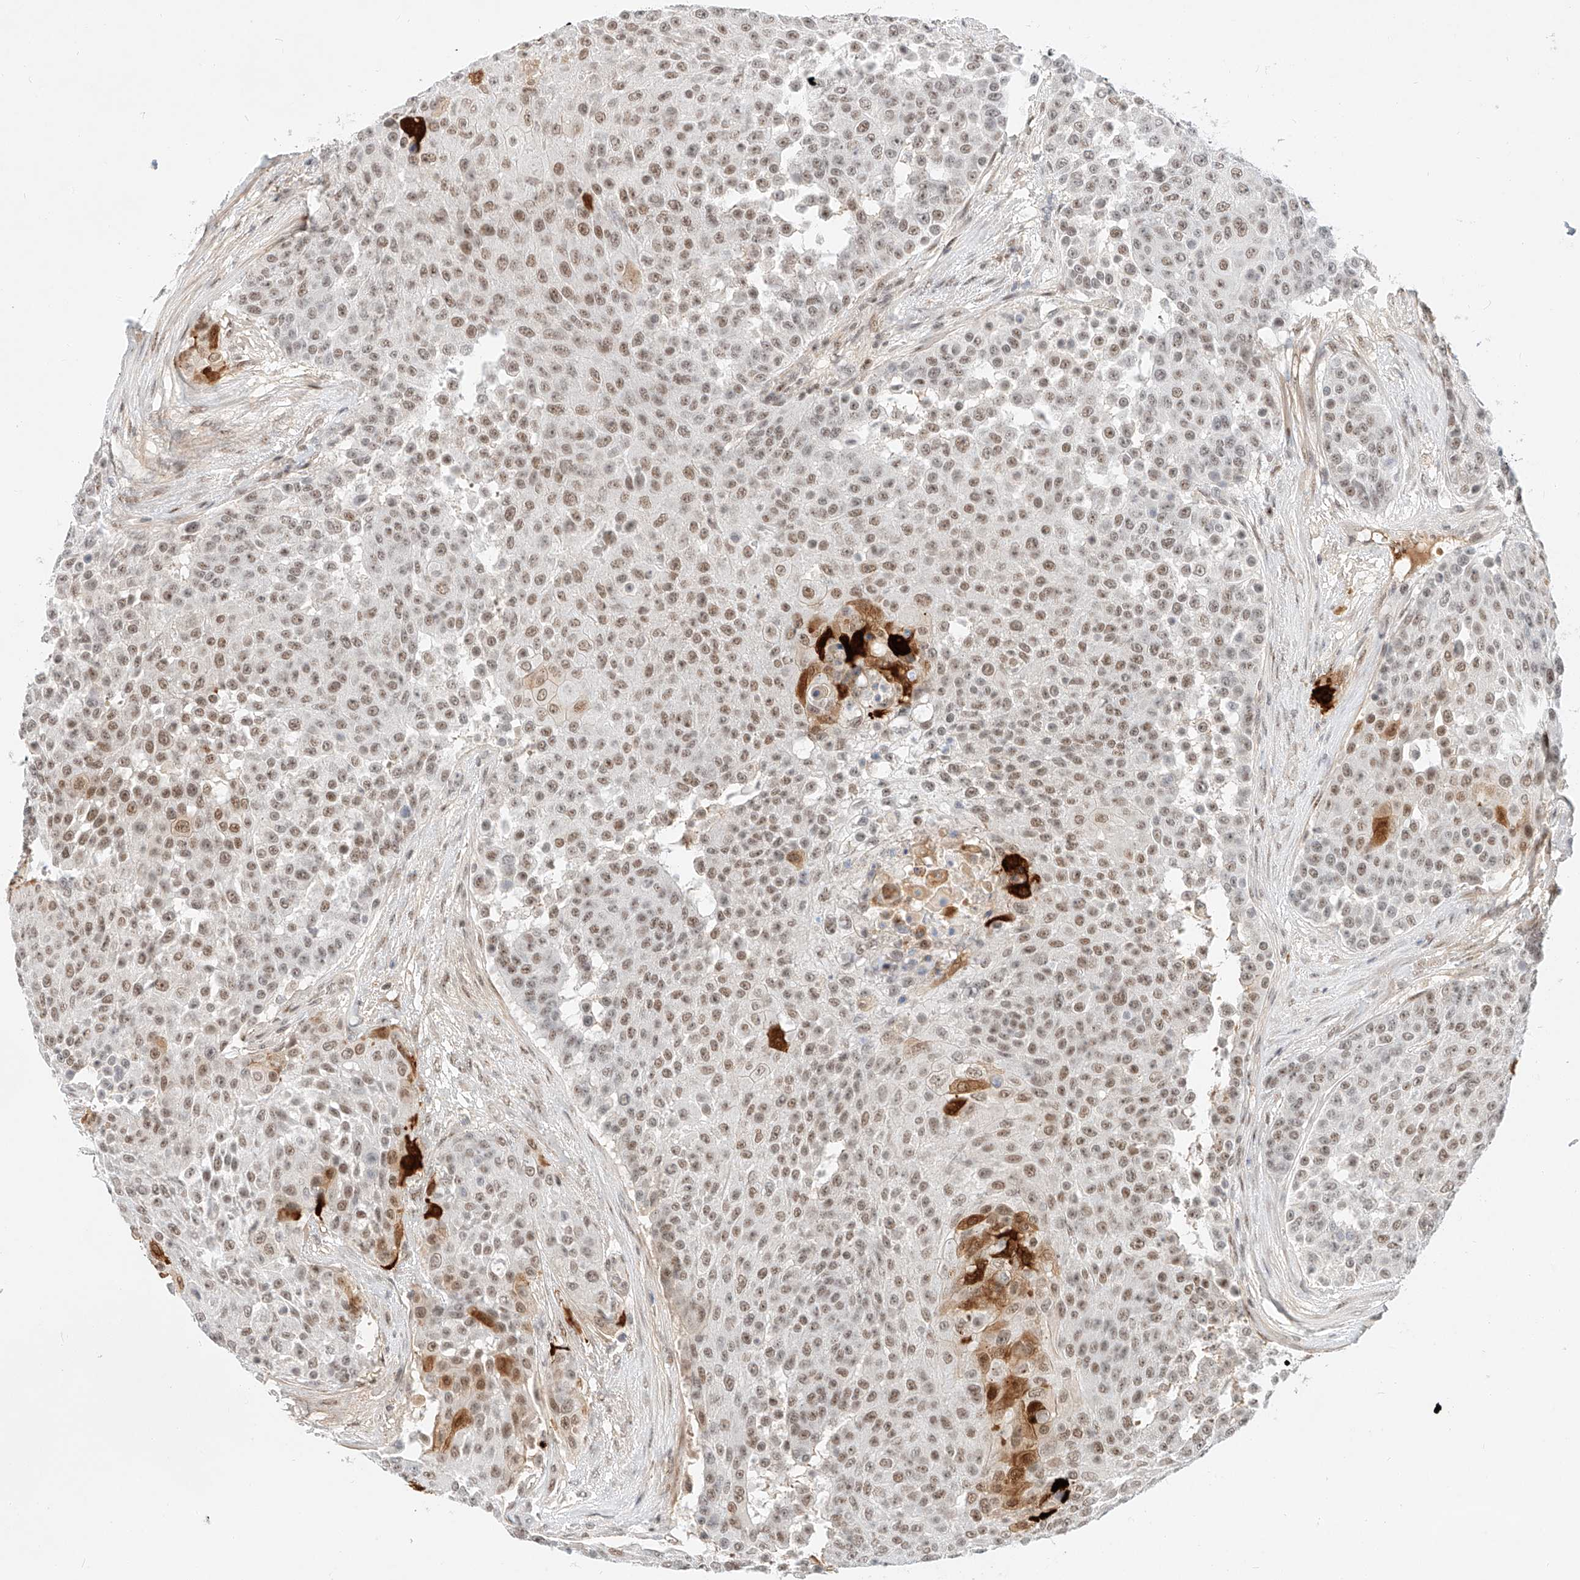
{"staining": {"intensity": "moderate", "quantity": ">75%", "location": "cytoplasmic/membranous,nuclear"}, "tissue": "urothelial cancer", "cell_type": "Tumor cells", "image_type": "cancer", "snomed": [{"axis": "morphology", "description": "Urothelial carcinoma, High grade"}, {"axis": "topography", "description": "Urinary bladder"}], "caption": "Immunohistochemistry of human urothelial cancer shows medium levels of moderate cytoplasmic/membranous and nuclear positivity in about >75% of tumor cells. The protein of interest is shown in brown color, while the nuclei are stained blue.", "gene": "CBX8", "patient": {"sex": "female", "age": 63}}